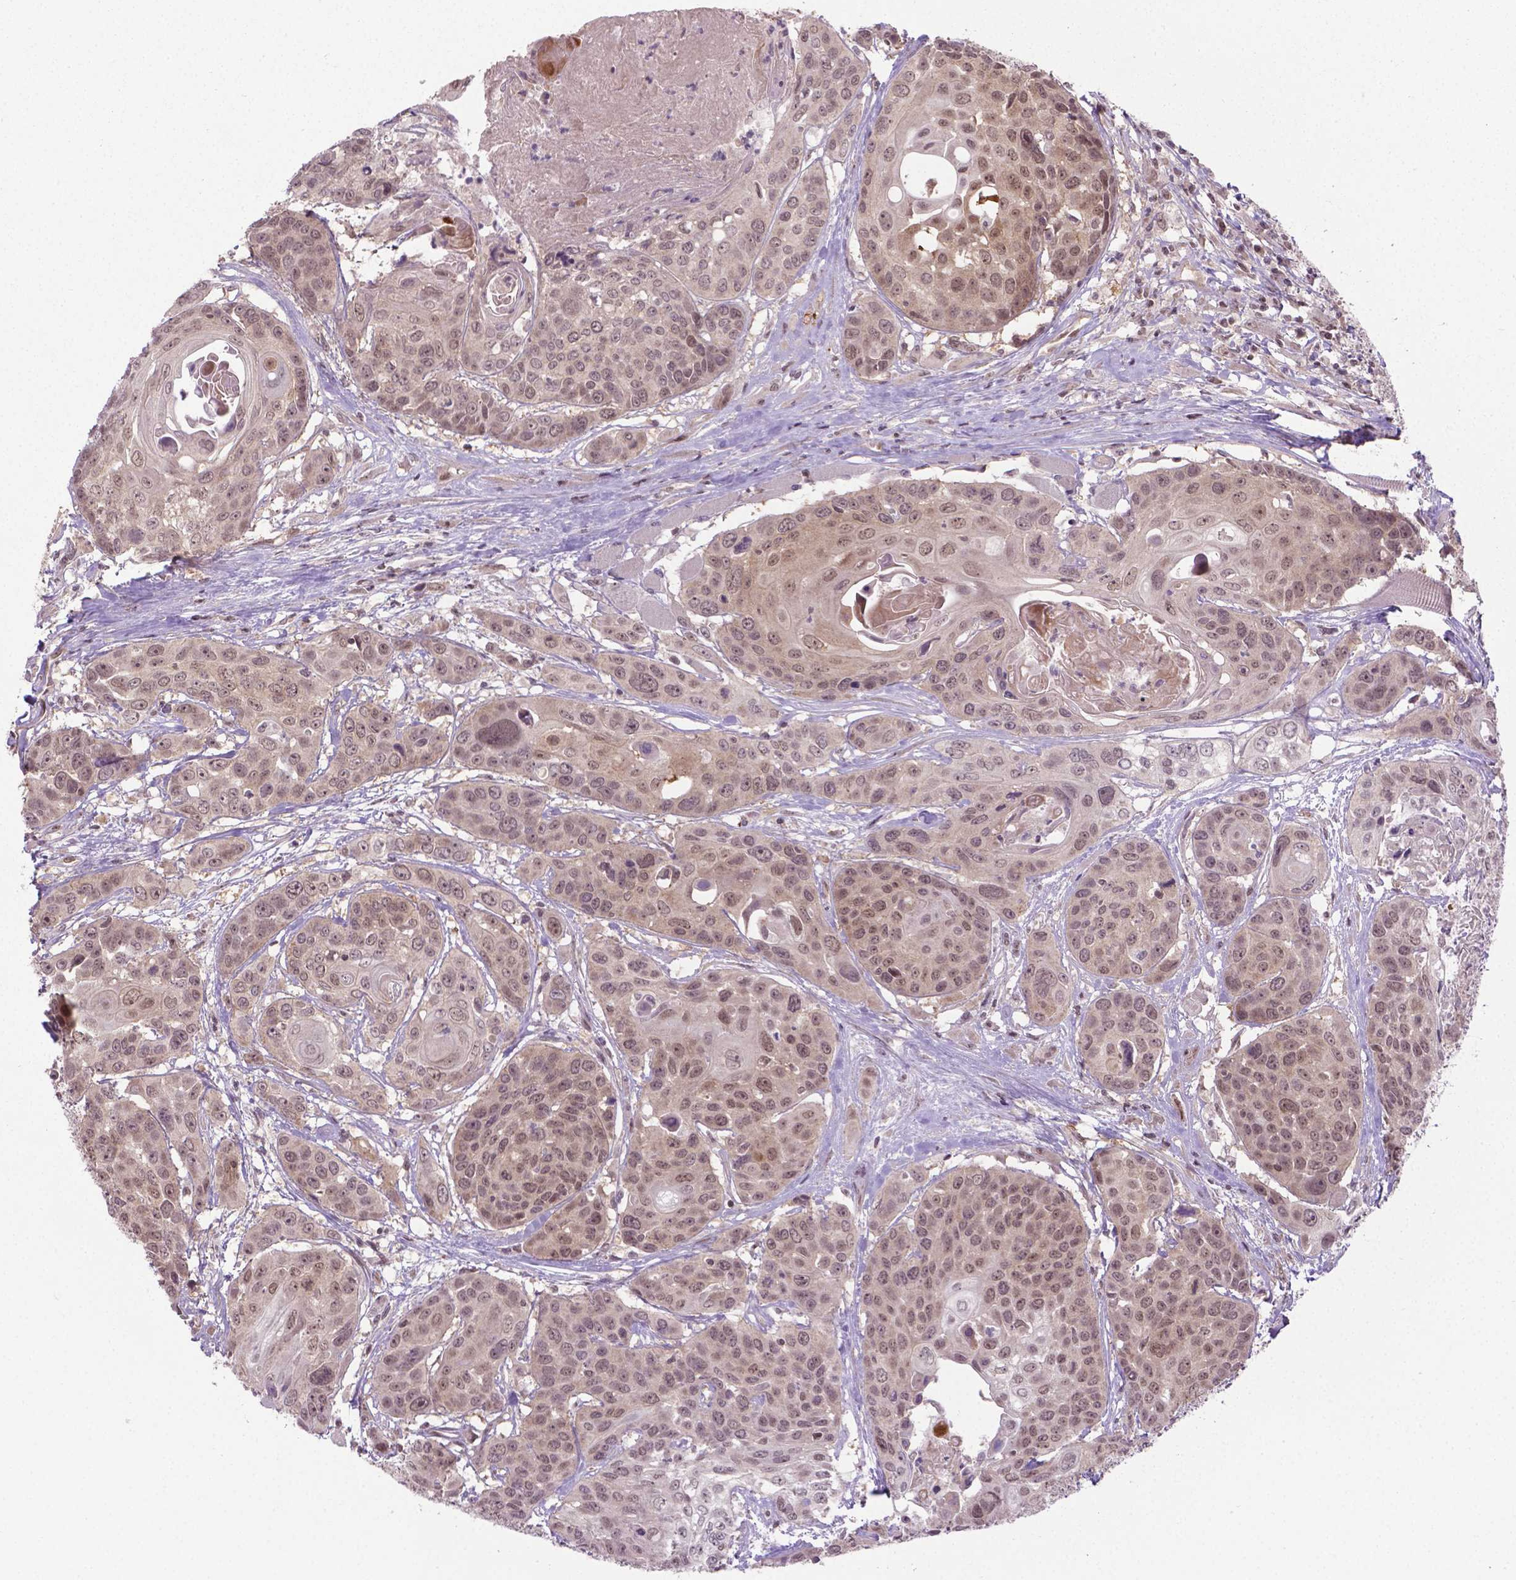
{"staining": {"intensity": "moderate", "quantity": ">75%", "location": "nuclear"}, "tissue": "head and neck cancer", "cell_type": "Tumor cells", "image_type": "cancer", "snomed": [{"axis": "morphology", "description": "Squamous cell carcinoma, NOS"}, {"axis": "topography", "description": "Oral tissue"}, {"axis": "topography", "description": "Head-Neck"}], "caption": "The histopathology image demonstrates immunohistochemical staining of squamous cell carcinoma (head and neck). There is moderate nuclear positivity is appreciated in about >75% of tumor cells.", "gene": "ANKRD54", "patient": {"sex": "male", "age": 56}}